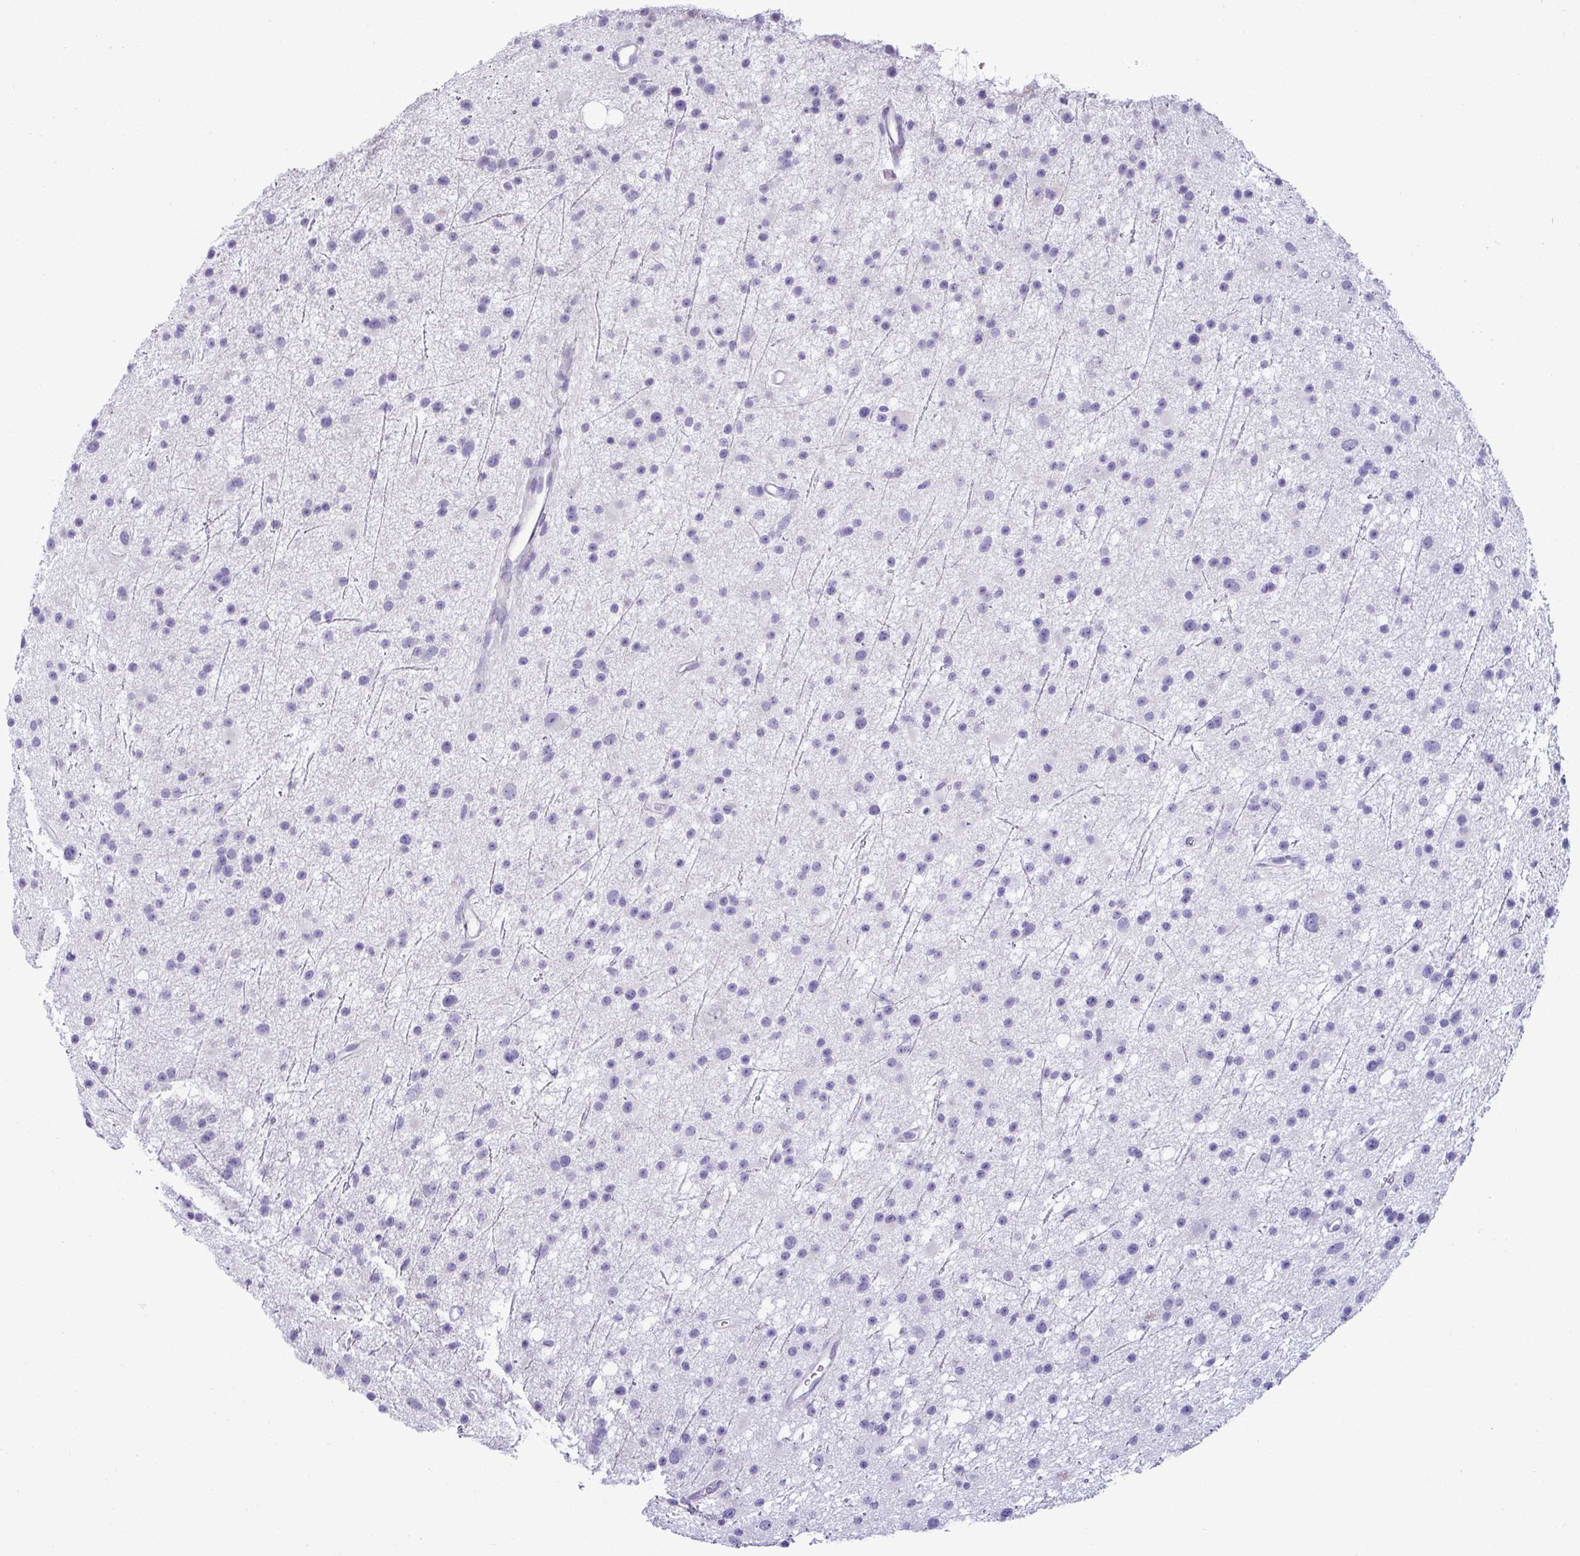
{"staining": {"intensity": "negative", "quantity": "none", "location": "none"}, "tissue": "glioma", "cell_type": "Tumor cells", "image_type": "cancer", "snomed": [{"axis": "morphology", "description": "Glioma, malignant, Low grade"}, {"axis": "topography", "description": "Cerebral cortex"}], "caption": "Malignant glioma (low-grade) was stained to show a protein in brown. There is no significant positivity in tumor cells.", "gene": "VCY1B", "patient": {"sex": "female", "age": 39}}